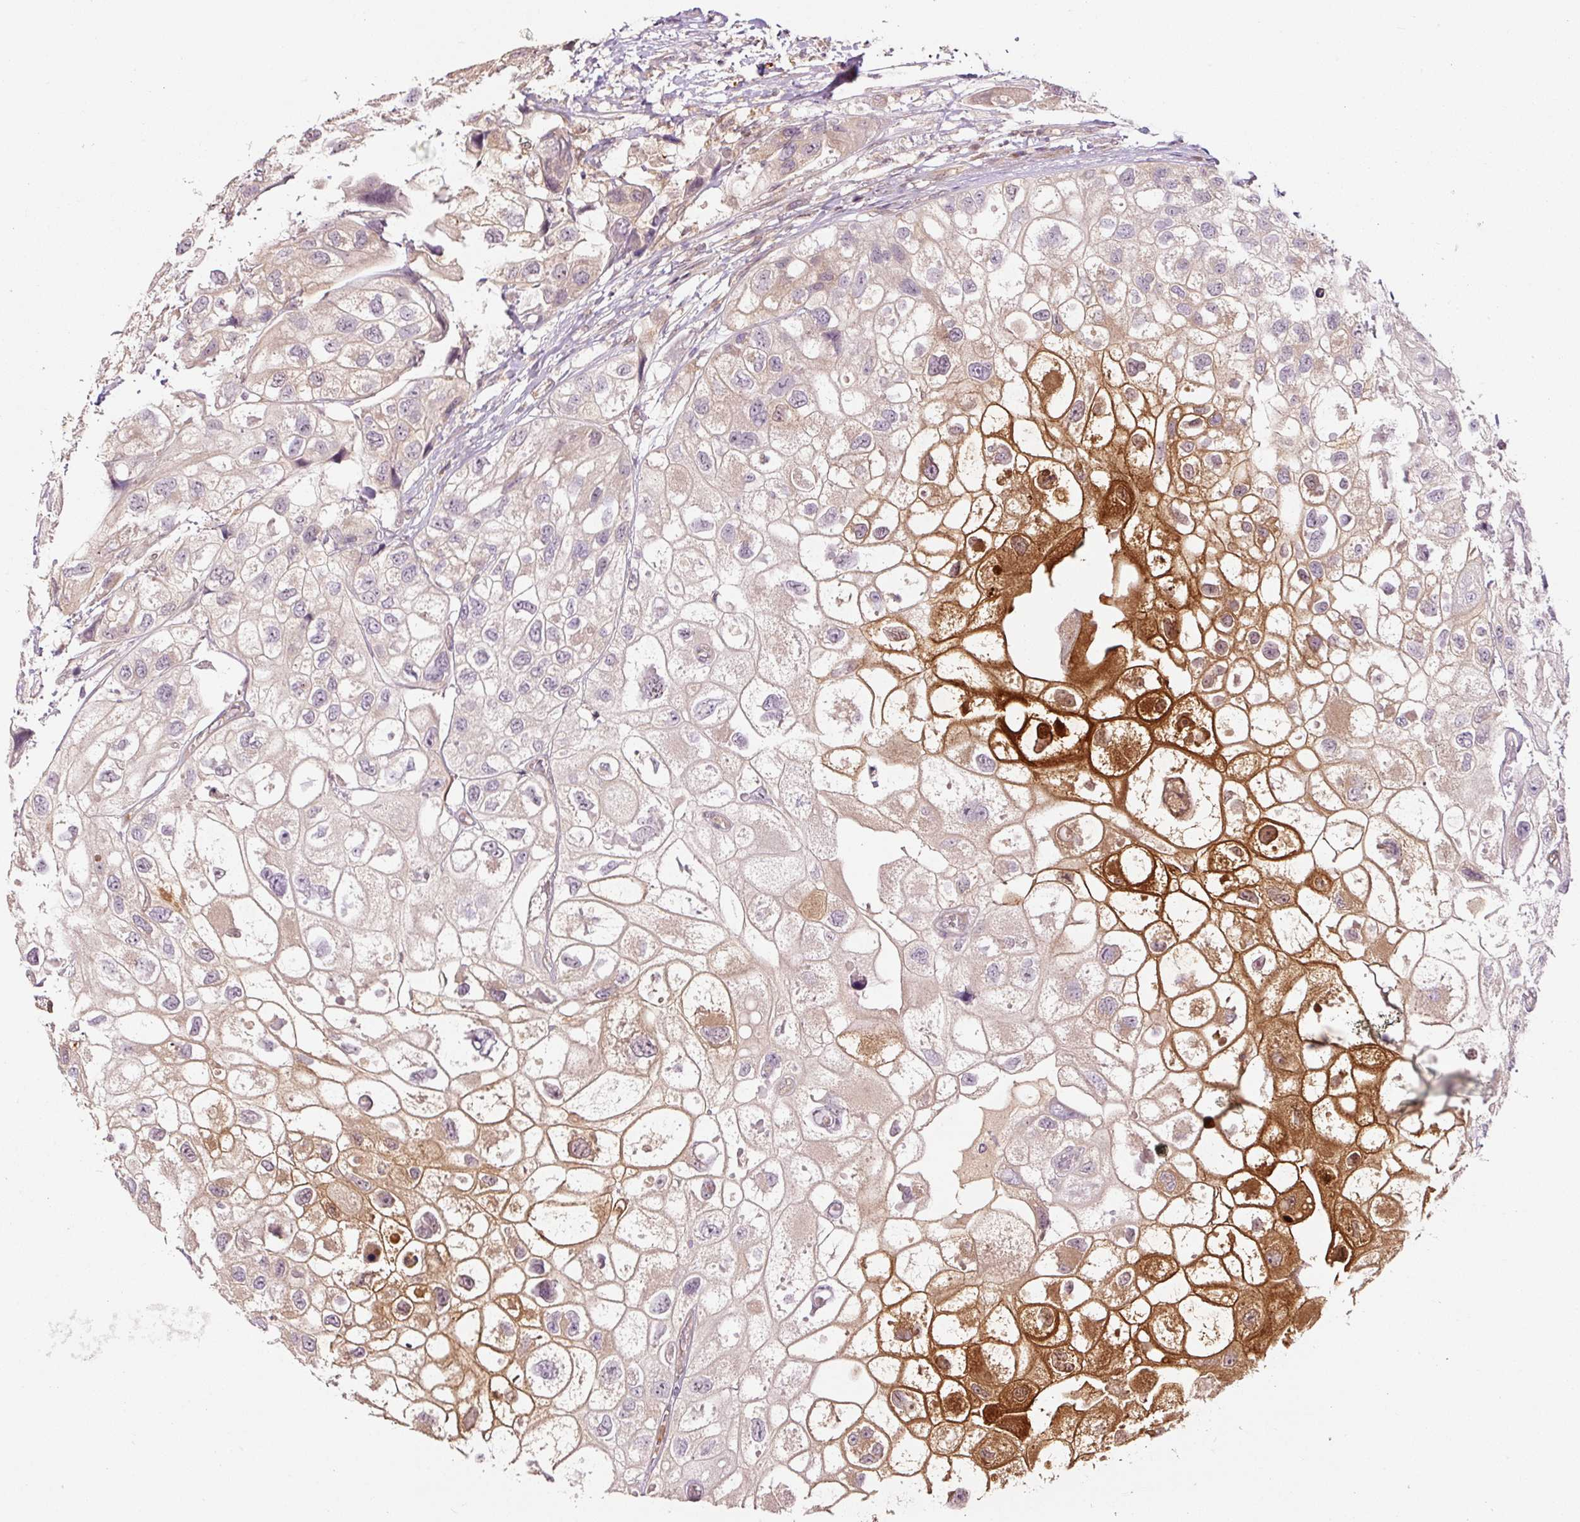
{"staining": {"intensity": "strong", "quantity": "25%-75%", "location": "cytoplasmic/membranous,nuclear"}, "tissue": "urothelial cancer", "cell_type": "Tumor cells", "image_type": "cancer", "snomed": [{"axis": "morphology", "description": "Urothelial carcinoma, High grade"}, {"axis": "topography", "description": "Urinary bladder"}], "caption": "Strong cytoplasmic/membranous and nuclear protein staining is seen in approximately 25%-75% of tumor cells in high-grade urothelial carcinoma. The staining was performed using DAB to visualize the protein expression in brown, while the nuclei were stained in blue with hematoxylin (Magnification: 20x).", "gene": "FBXL14", "patient": {"sex": "female", "age": 64}}